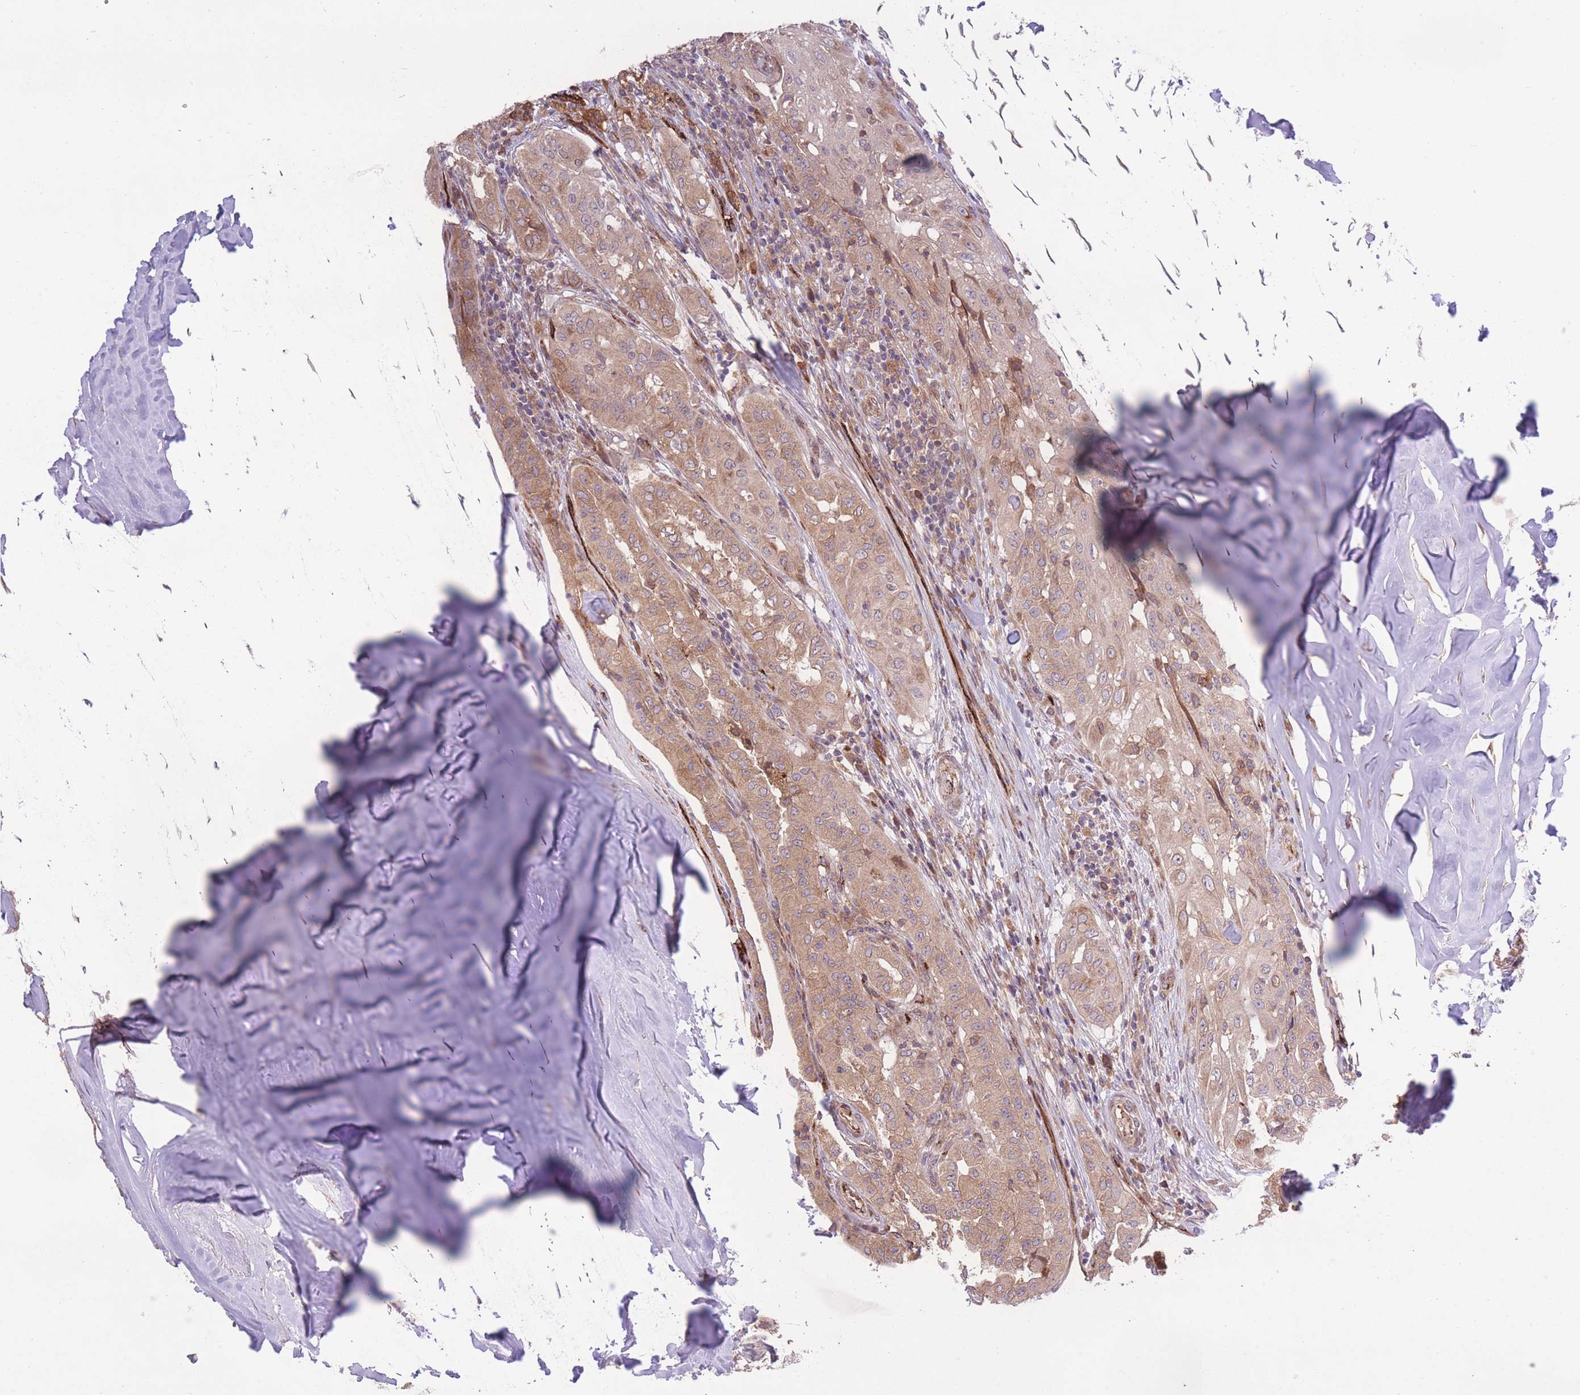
{"staining": {"intensity": "moderate", "quantity": ">75%", "location": "cytoplasmic/membranous"}, "tissue": "thyroid cancer", "cell_type": "Tumor cells", "image_type": "cancer", "snomed": [{"axis": "morphology", "description": "Papillary adenocarcinoma, NOS"}, {"axis": "topography", "description": "Thyroid gland"}], "caption": "Thyroid cancer tissue exhibits moderate cytoplasmic/membranous positivity in about >75% of tumor cells, visualized by immunohistochemistry.", "gene": "CISH", "patient": {"sex": "female", "age": 59}}